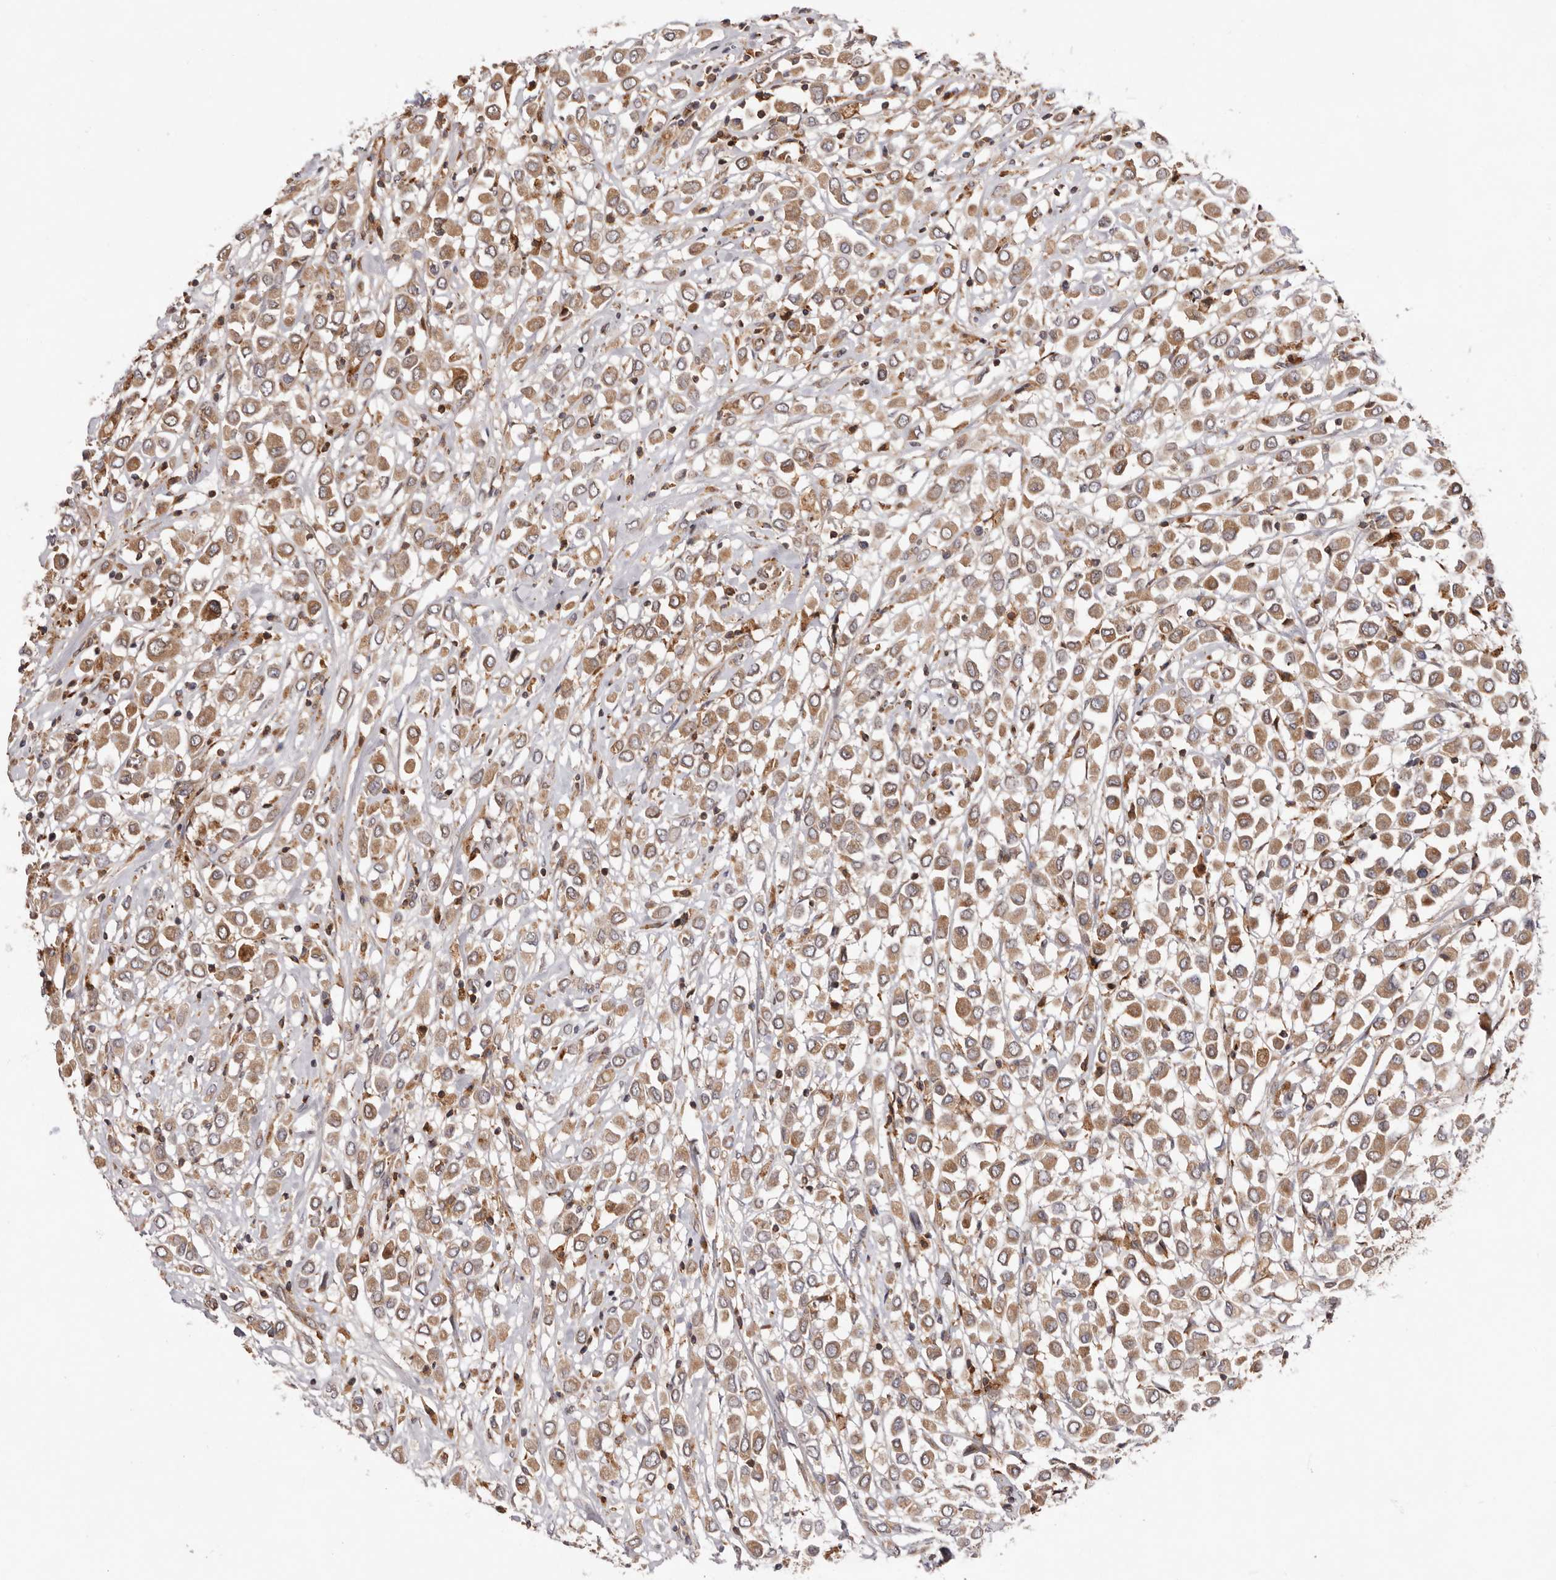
{"staining": {"intensity": "moderate", "quantity": ">75%", "location": "cytoplasmic/membranous"}, "tissue": "breast cancer", "cell_type": "Tumor cells", "image_type": "cancer", "snomed": [{"axis": "morphology", "description": "Duct carcinoma"}, {"axis": "topography", "description": "Breast"}], "caption": "Brown immunohistochemical staining in breast infiltrating ductal carcinoma displays moderate cytoplasmic/membranous positivity in approximately >75% of tumor cells.", "gene": "RNF213", "patient": {"sex": "female", "age": 61}}